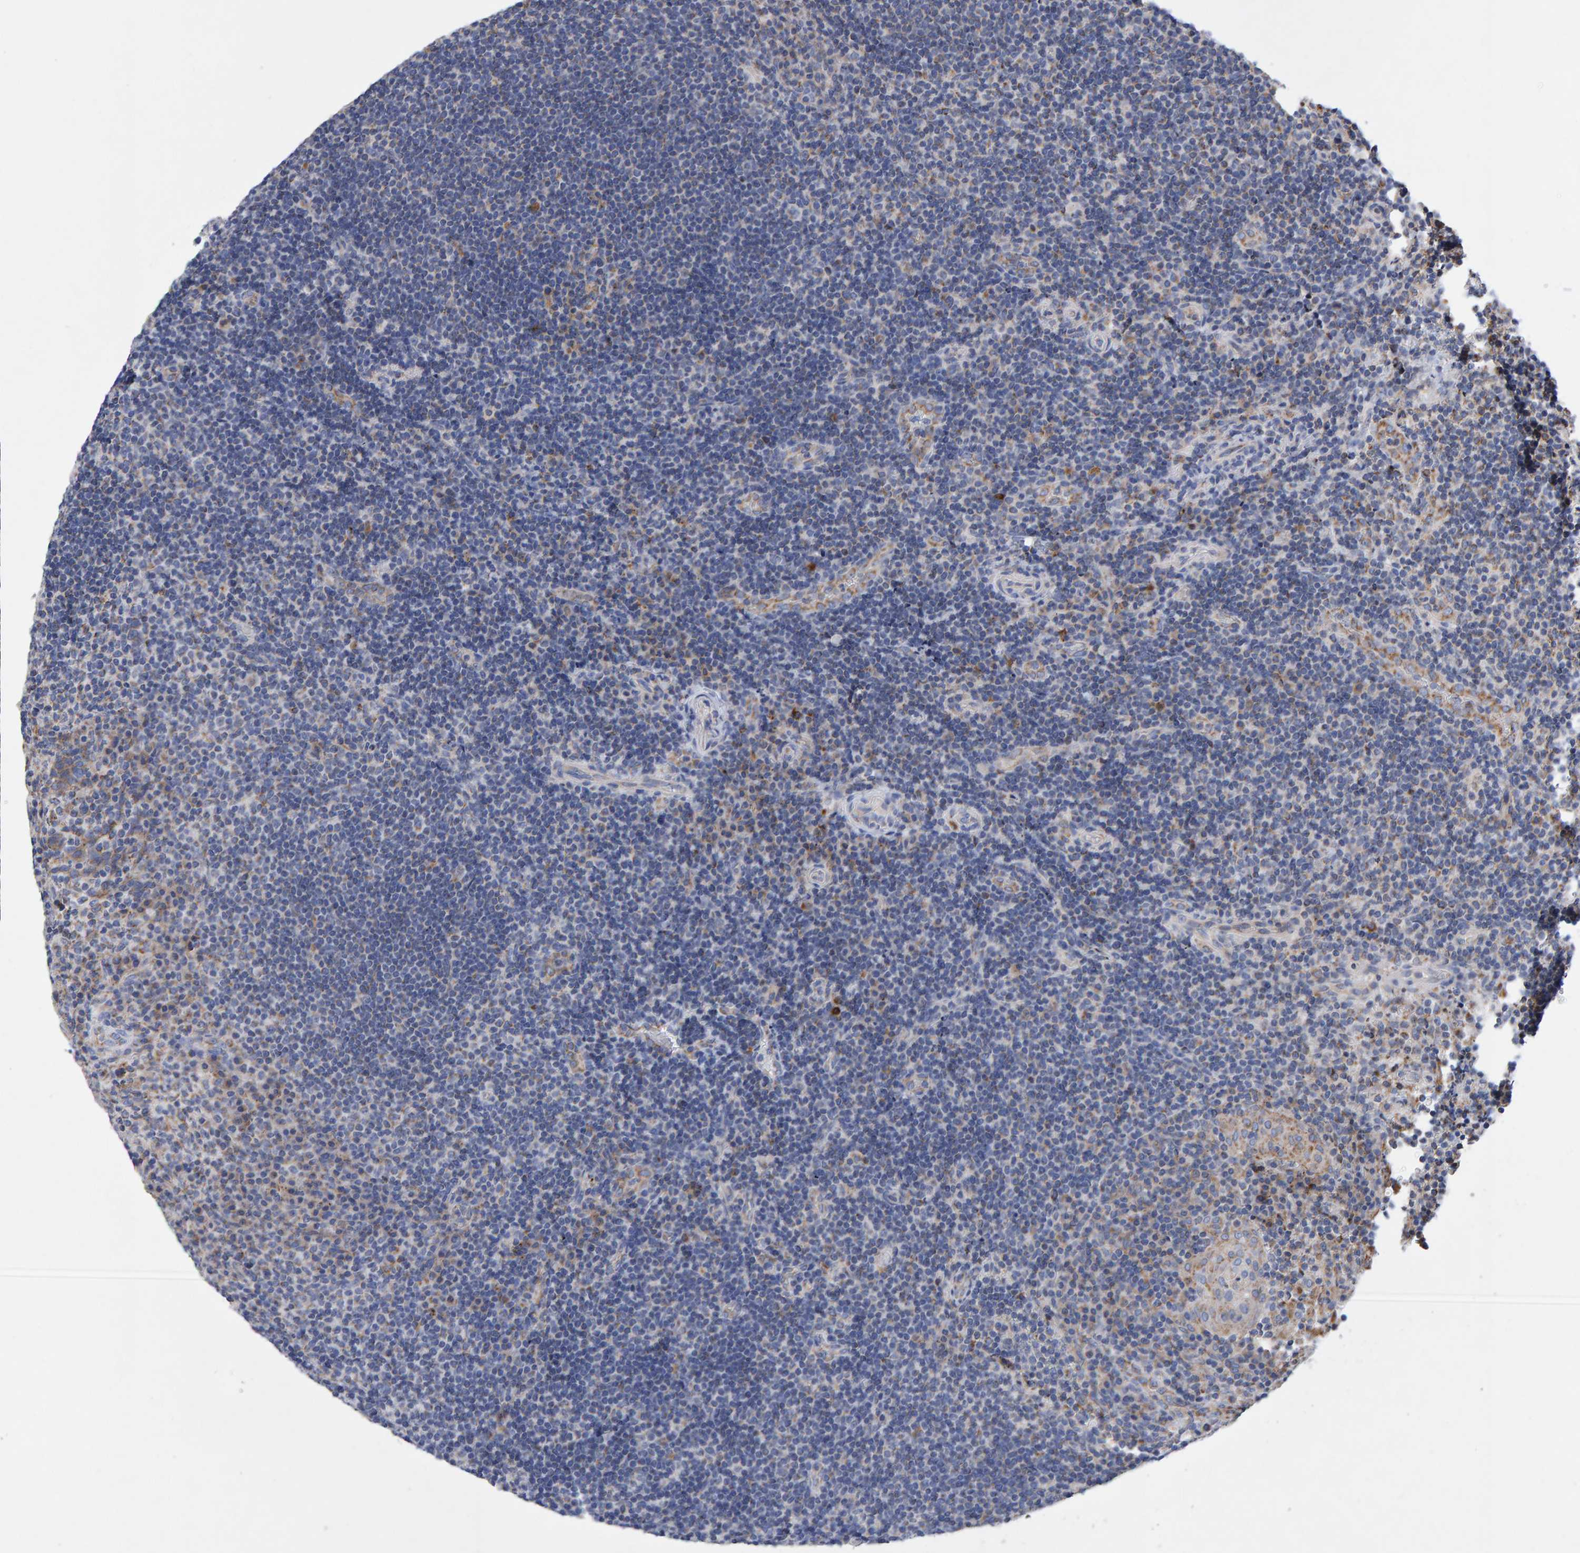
{"staining": {"intensity": "weak", "quantity": "<25%", "location": "cytoplasmic/membranous"}, "tissue": "lymphoma", "cell_type": "Tumor cells", "image_type": "cancer", "snomed": [{"axis": "morphology", "description": "Malignant lymphoma, non-Hodgkin's type, High grade"}, {"axis": "topography", "description": "Tonsil"}], "caption": "DAB (3,3'-diaminobenzidine) immunohistochemical staining of human lymphoma reveals no significant expression in tumor cells.", "gene": "EFR3A", "patient": {"sex": "female", "age": 36}}